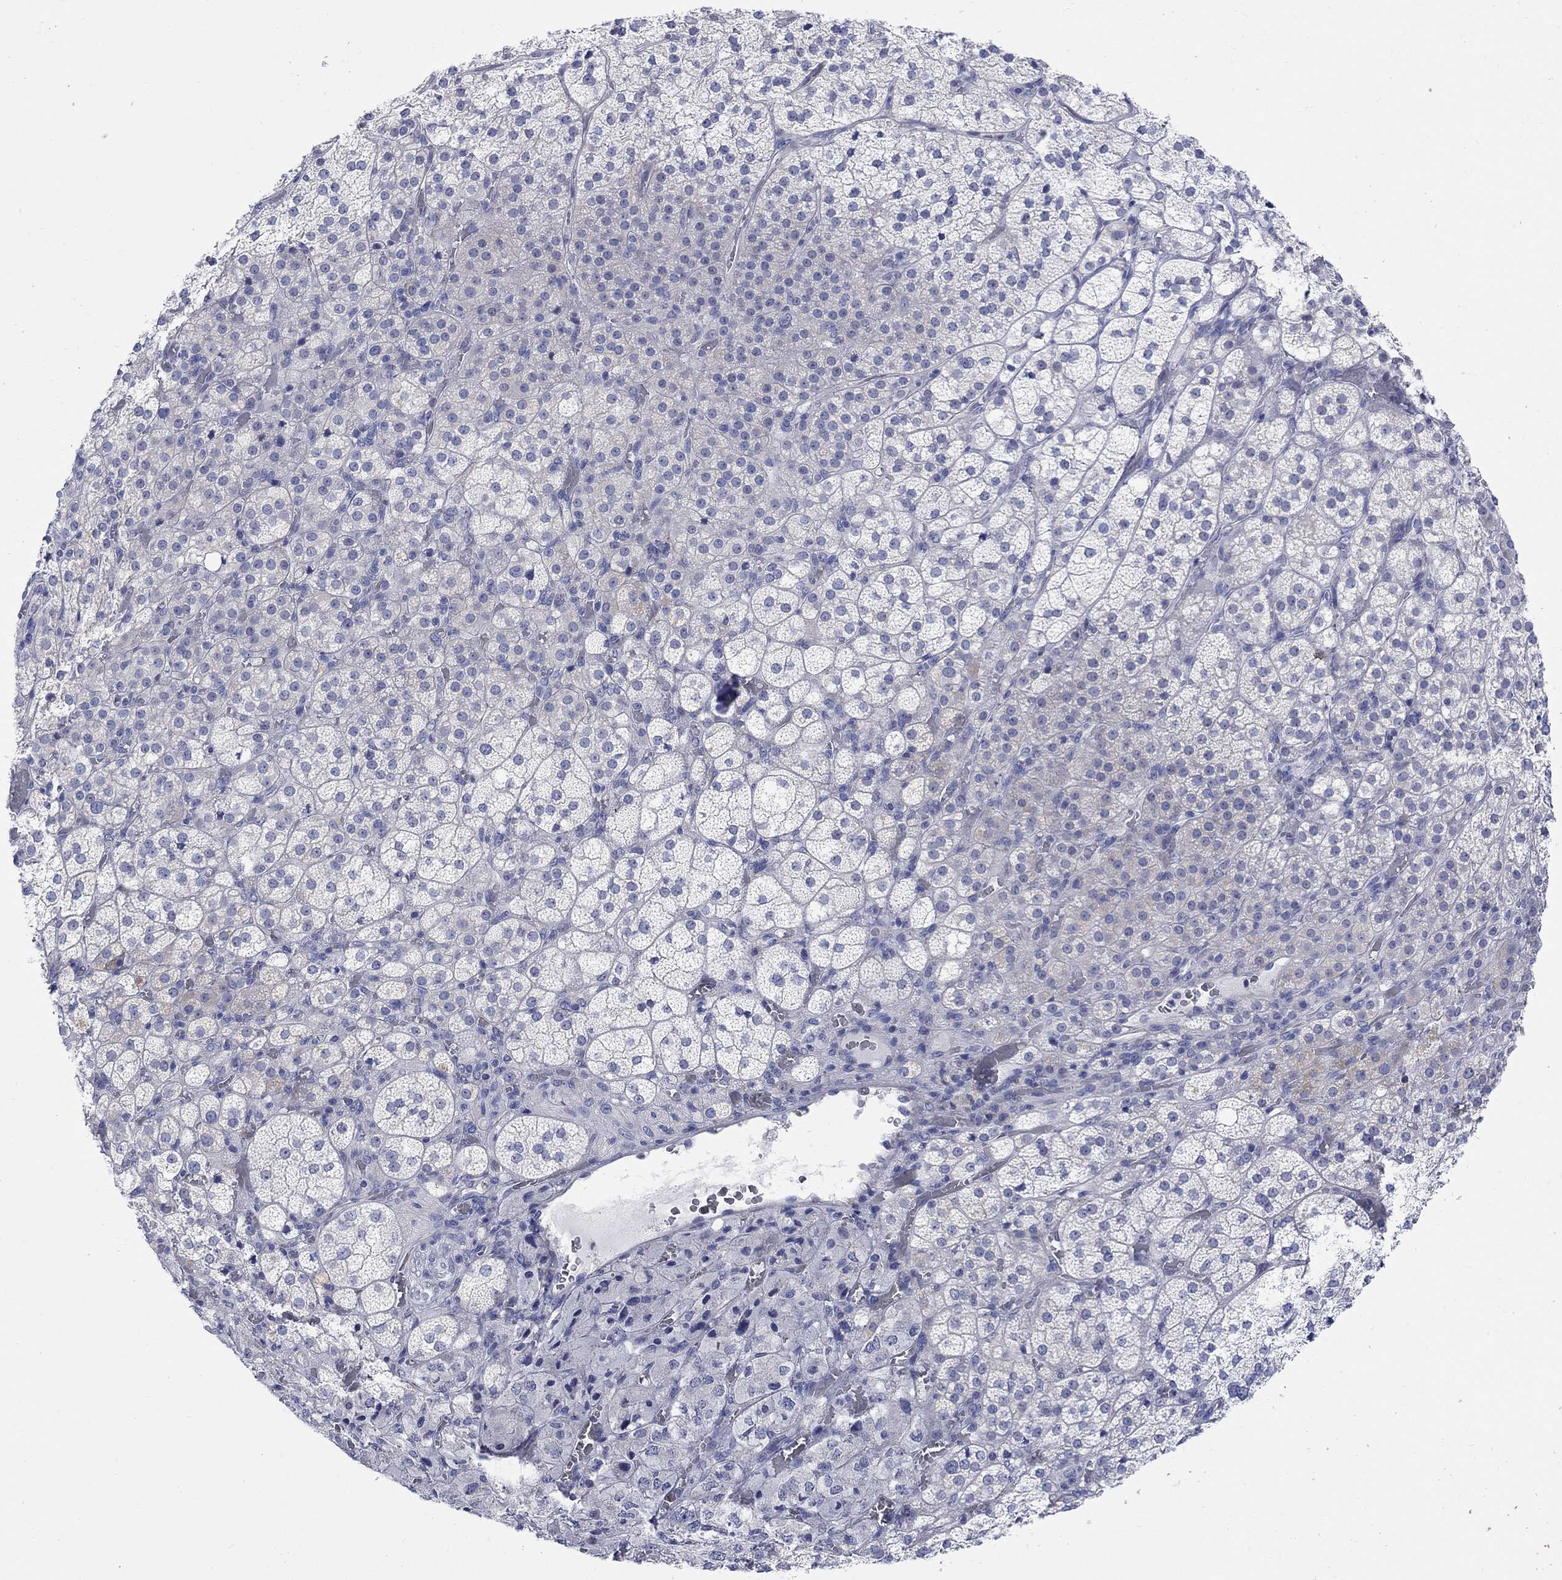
{"staining": {"intensity": "weak", "quantity": "<25%", "location": "cytoplasmic/membranous"}, "tissue": "adrenal gland", "cell_type": "Glandular cells", "image_type": "normal", "snomed": [{"axis": "morphology", "description": "Normal tissue, NOS"}, {"axis": "topography", "description": "Adrenal gland"}], "caption": "An IHC histopathology image of benign adrenal gland is shown. There is no staining in glandular cells of adrenal gland. (DAB immunohistochemistry with hematoxylin counter stain).", "gene": "KRT222", "patient": {"sex": "female", "age": 60}}